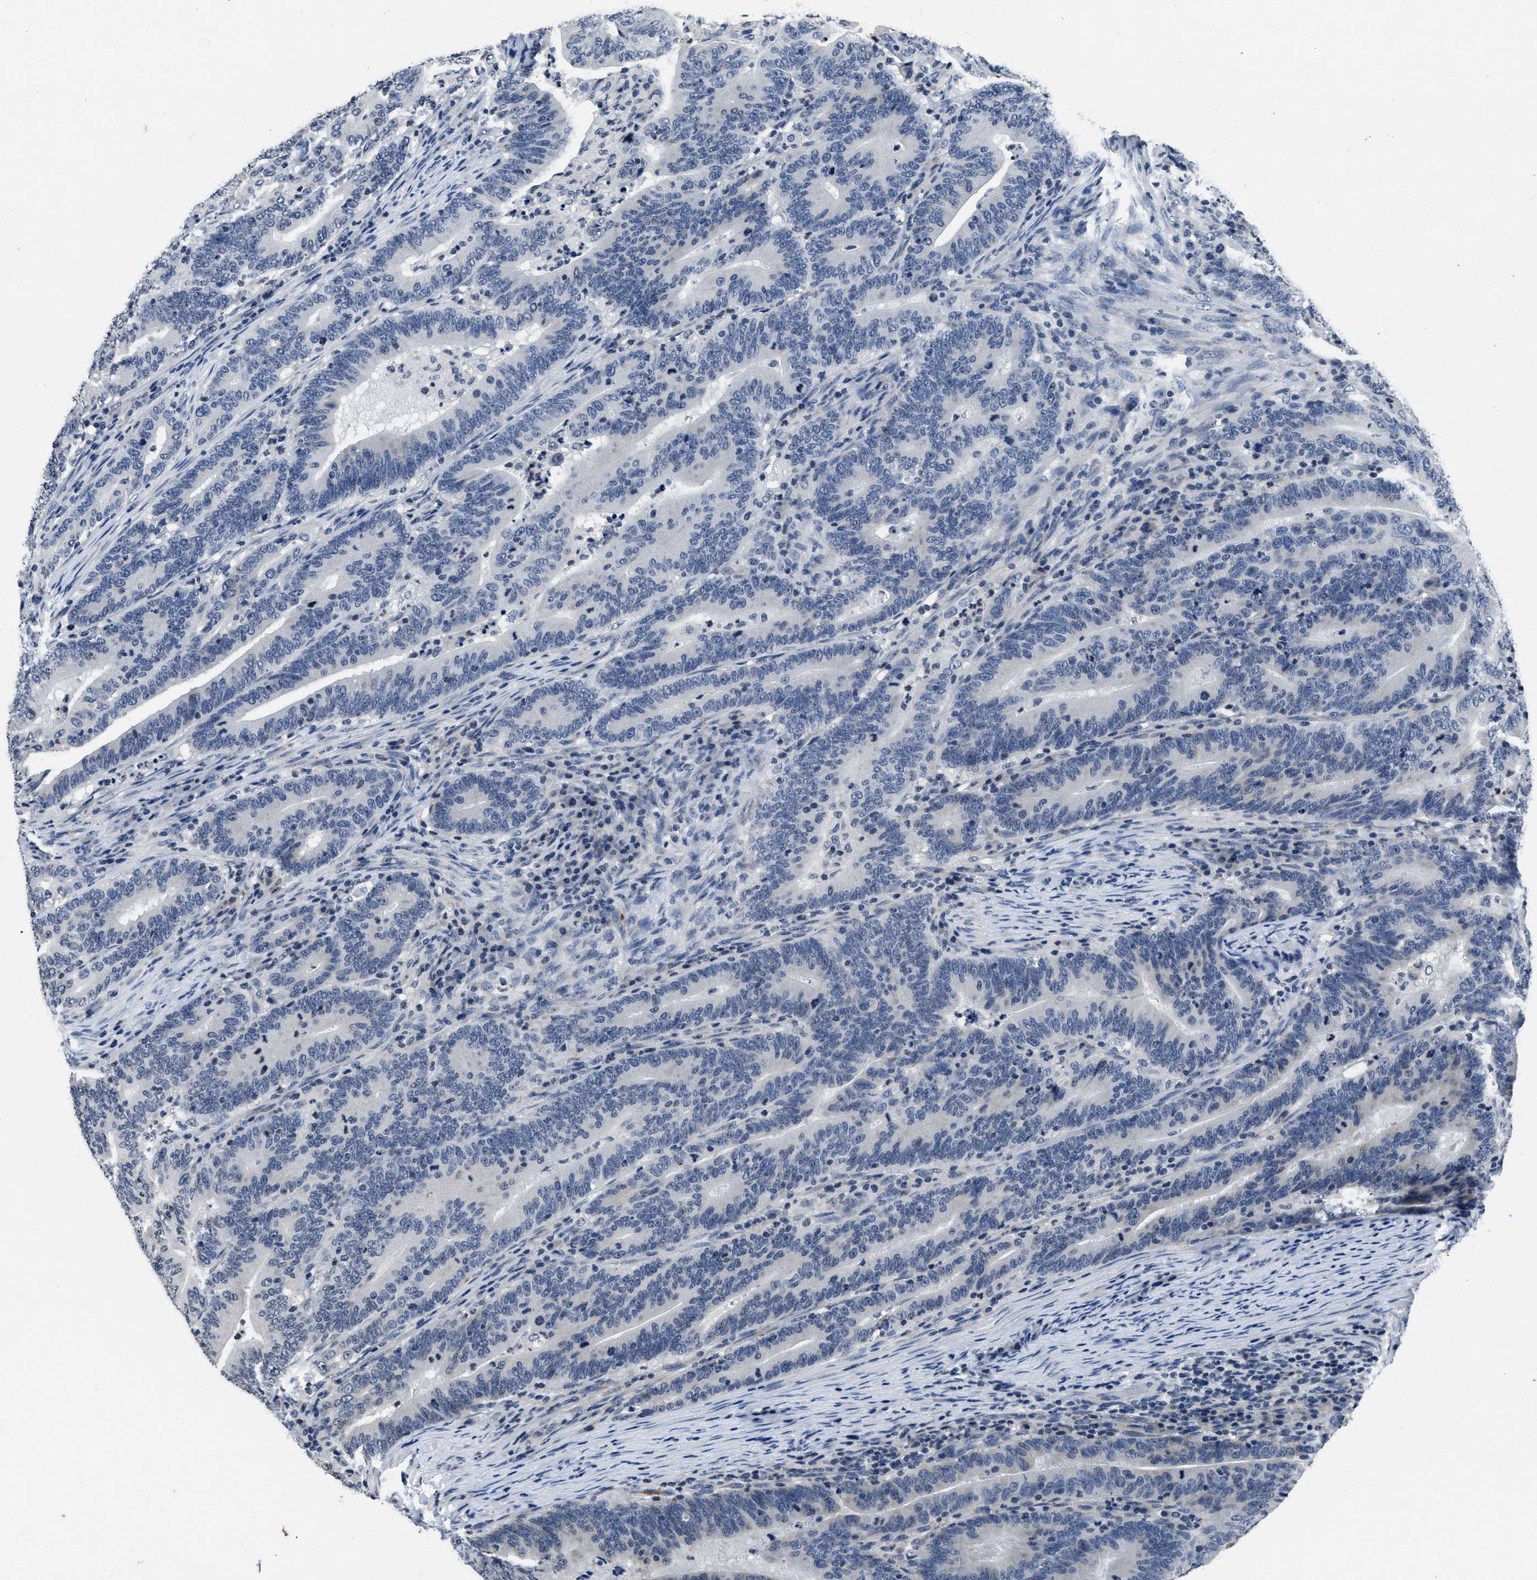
{"staining": {"intensity": "negative", "quantity": "none", "location": "none"}, "tissue": "colorectal cancer", "cell_type": "Tumor cells", "image_type": "cancer", "snomed": [{"axis": "morphology", "description": "Adenocarcinoma, NOS"}, {"axis": "topography", "description": "Colon"}], "caption": "Tumor cells are negative for brown protein staining in colorectal cancer (adenocarcinoma). (DAB (3,3'-diaminobenzidine) immunohistochemistry (IHC), high magnification).", "gene": "ITGA2B", "patient": {"sex": "female", "age": 66}}